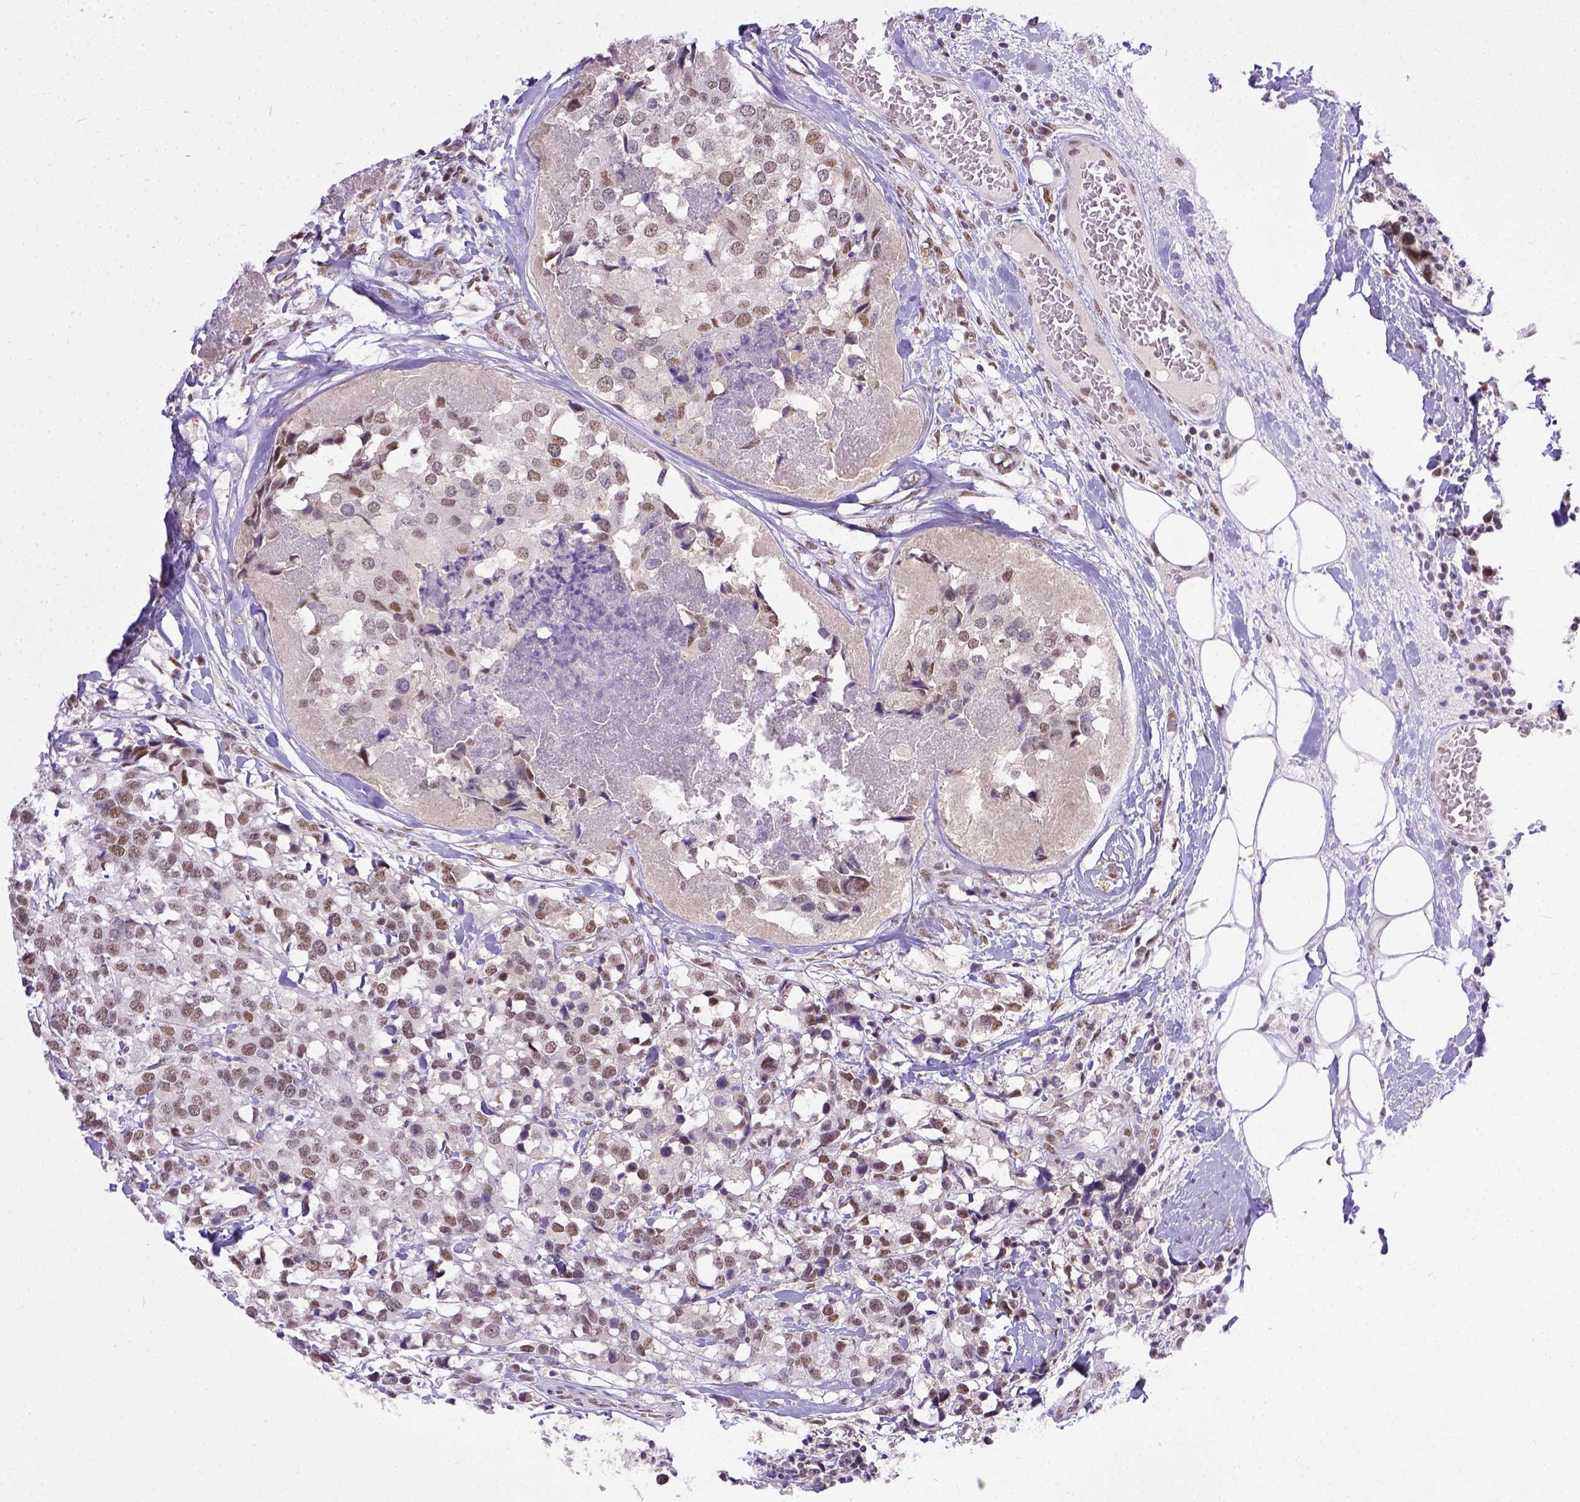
{"staining": {"intensity": "moderate", "quantity": ">75%", "location": "nuclear"}, "tissue": "breast cancer", "cell_type": "Tumor cells", "image_type": "cancer", "snomed": [{"axis": "morphology", "description": "Lobular carcinoma"}, {"axis": "topography", "description": "Breast"}], "caption": "Tumor cells reveal medium levels of moderate nuclear staining in approximately >75% of cells in human breast cancer (lobular carcinoma).", "gene": "ERCC1", "patient": {"sex": "female", "age": 59}}